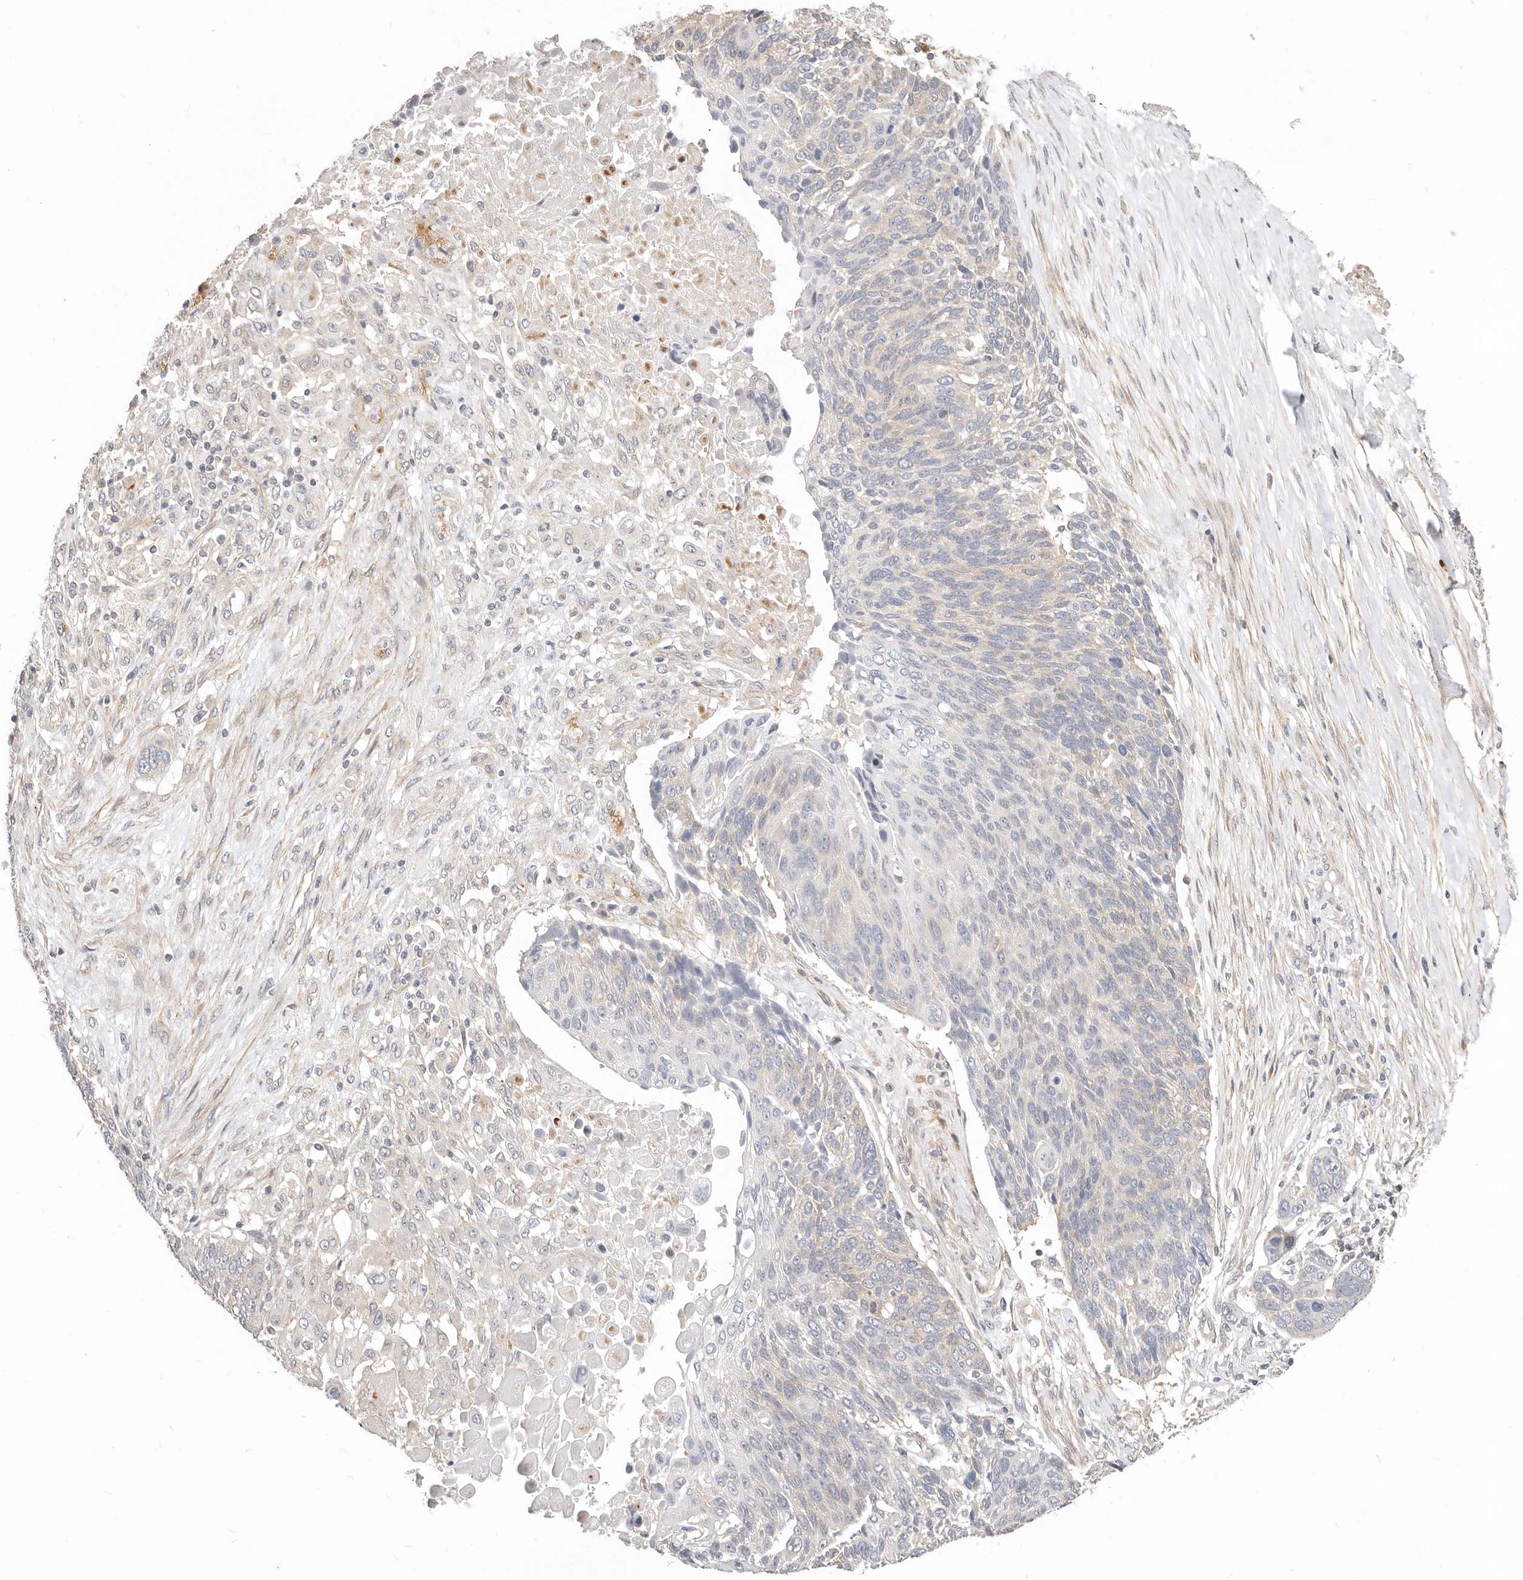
{"staining": {"intensity": "negative", "quantity": "none", "location": "none"}, "tissue": "lung cancer", "cell_type": "Tumor cells", "image_type": "cancer", "snomed": [{"axis": "morphology", "description": "Squamous cell carcinoma, NOS"}, {"axis": "topography", "description": "Lung"}], "caption": "Tumor cells show no significant protein positivity in squamous cell carcinoma (lung).", "gene": "ZRANB1", "patient": {"sex": "male", "age": 66}}